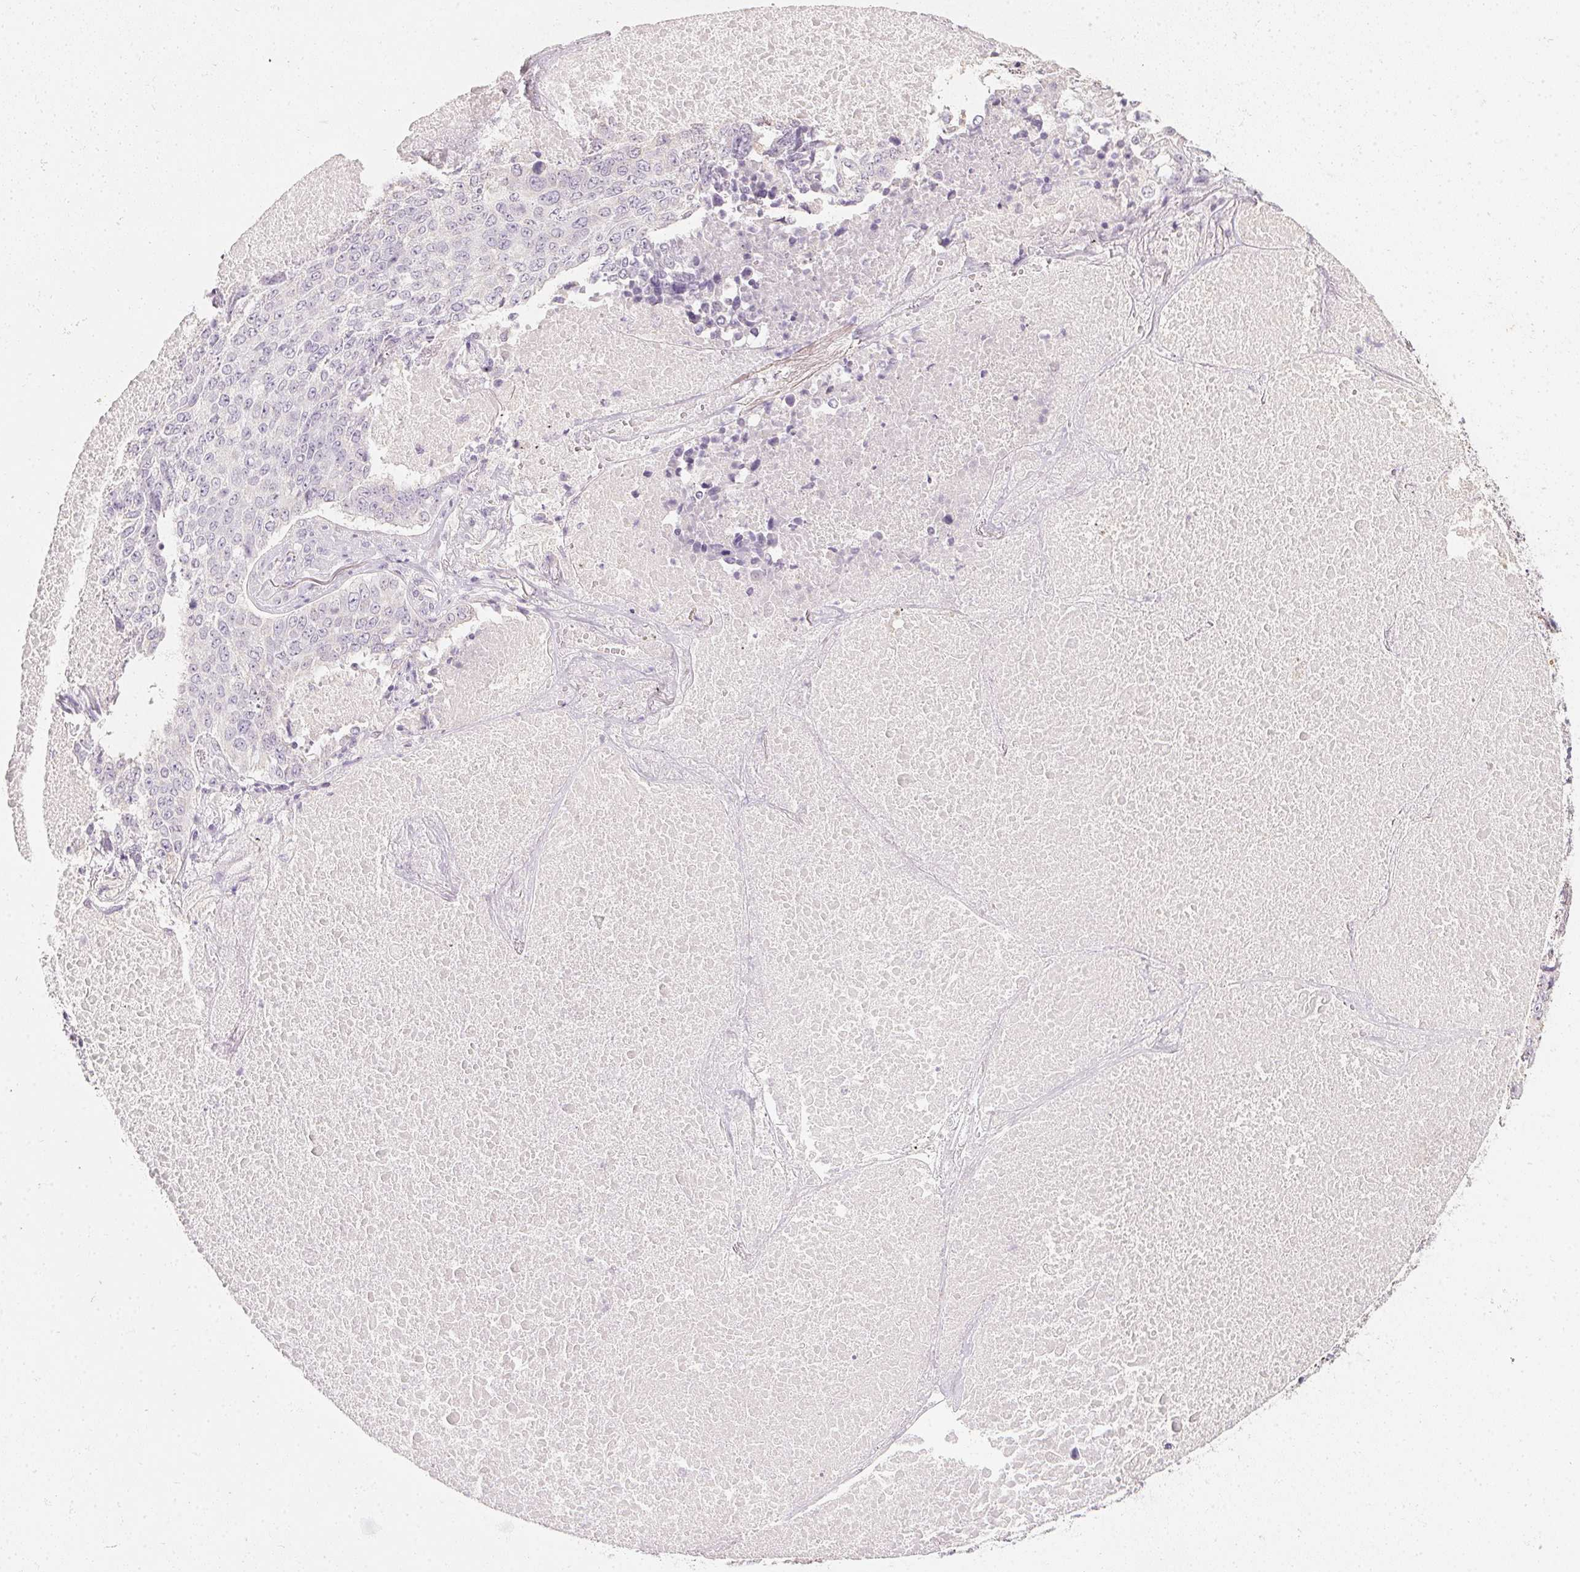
{"staining": {"intensity": "negative", "quantity": "none", "location": "none"}, "tissue": "lung cancer", "cell_type": "Tumor cells", "image_type": "cancer", "snomed": [{"axis": "morphology", "description": "Normal tissue, NOS"}, {"axis": "morphology", "description": "Squamous cell carcinoma, NOS"}, {"axis": "topography", "description": "Bronchus"}, {"axis": "topography", "description": "Lung"}], "caption": "This image is of squamous cell carcinoma (lung) stained with immunohistochemistry (IHC) to label a protein in brown with the nuclei are counter-stained blue. There is no positivity in tumor cells.", "gene": "TMEM72", "patient": {"sex": "male", "age": 64}}